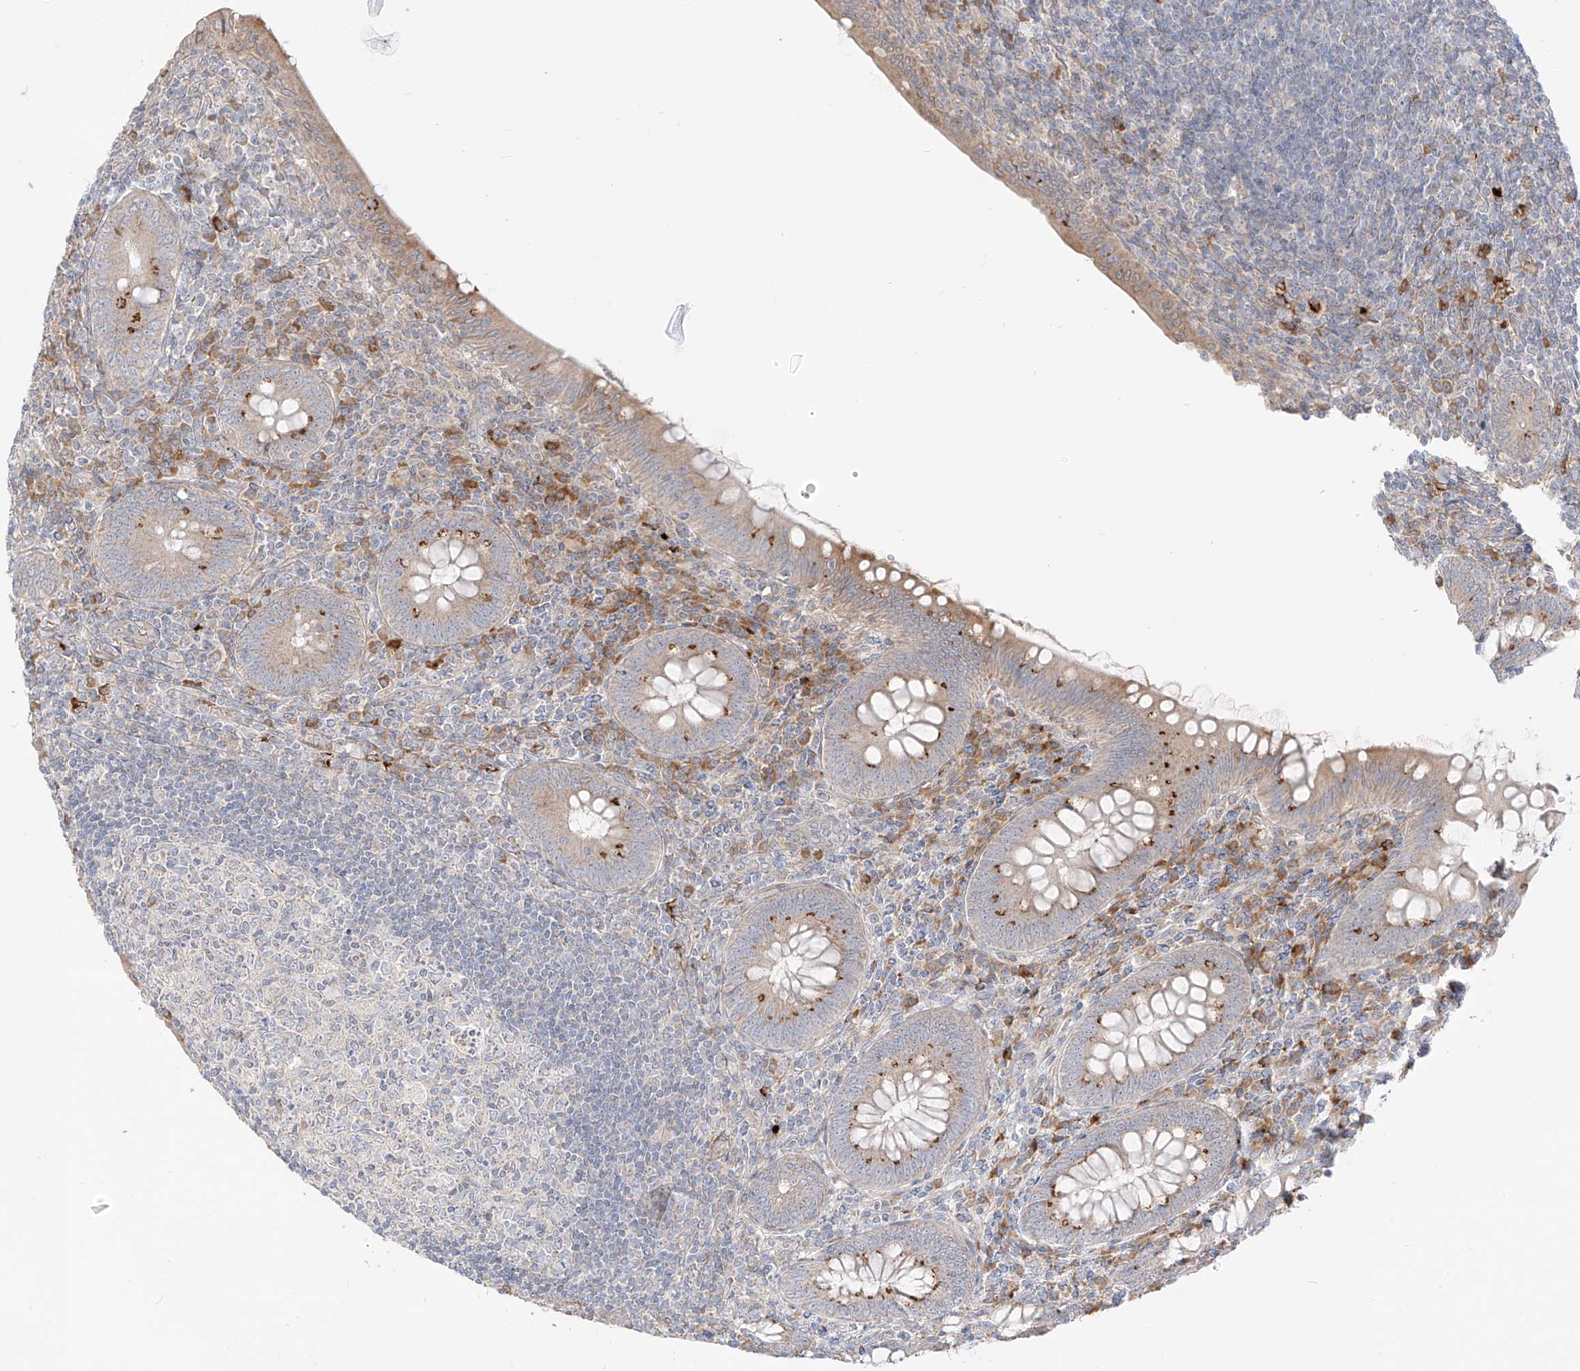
{"staining": {"intensity": "weak", "quantity": "25%-75%", "location": "cytoplasmic/membranous"}, "tissue": "appendix", "cell_type": "Glandular cells", "image_type": "normal", "snomed": [{"axis": "morphology", "description": "Normal tissue, NOS"}, {"axis": "topography", "description": "Appendix"}], "caption": "Glandular cells show weak cytoplasmic/membranous staining in approximately 25%-75% of cells in normal appendix. (IHC, brightfield microscopy, high magnification).", "gene": "SYTL3", "patient": {"sex": "male", "age": 14}}